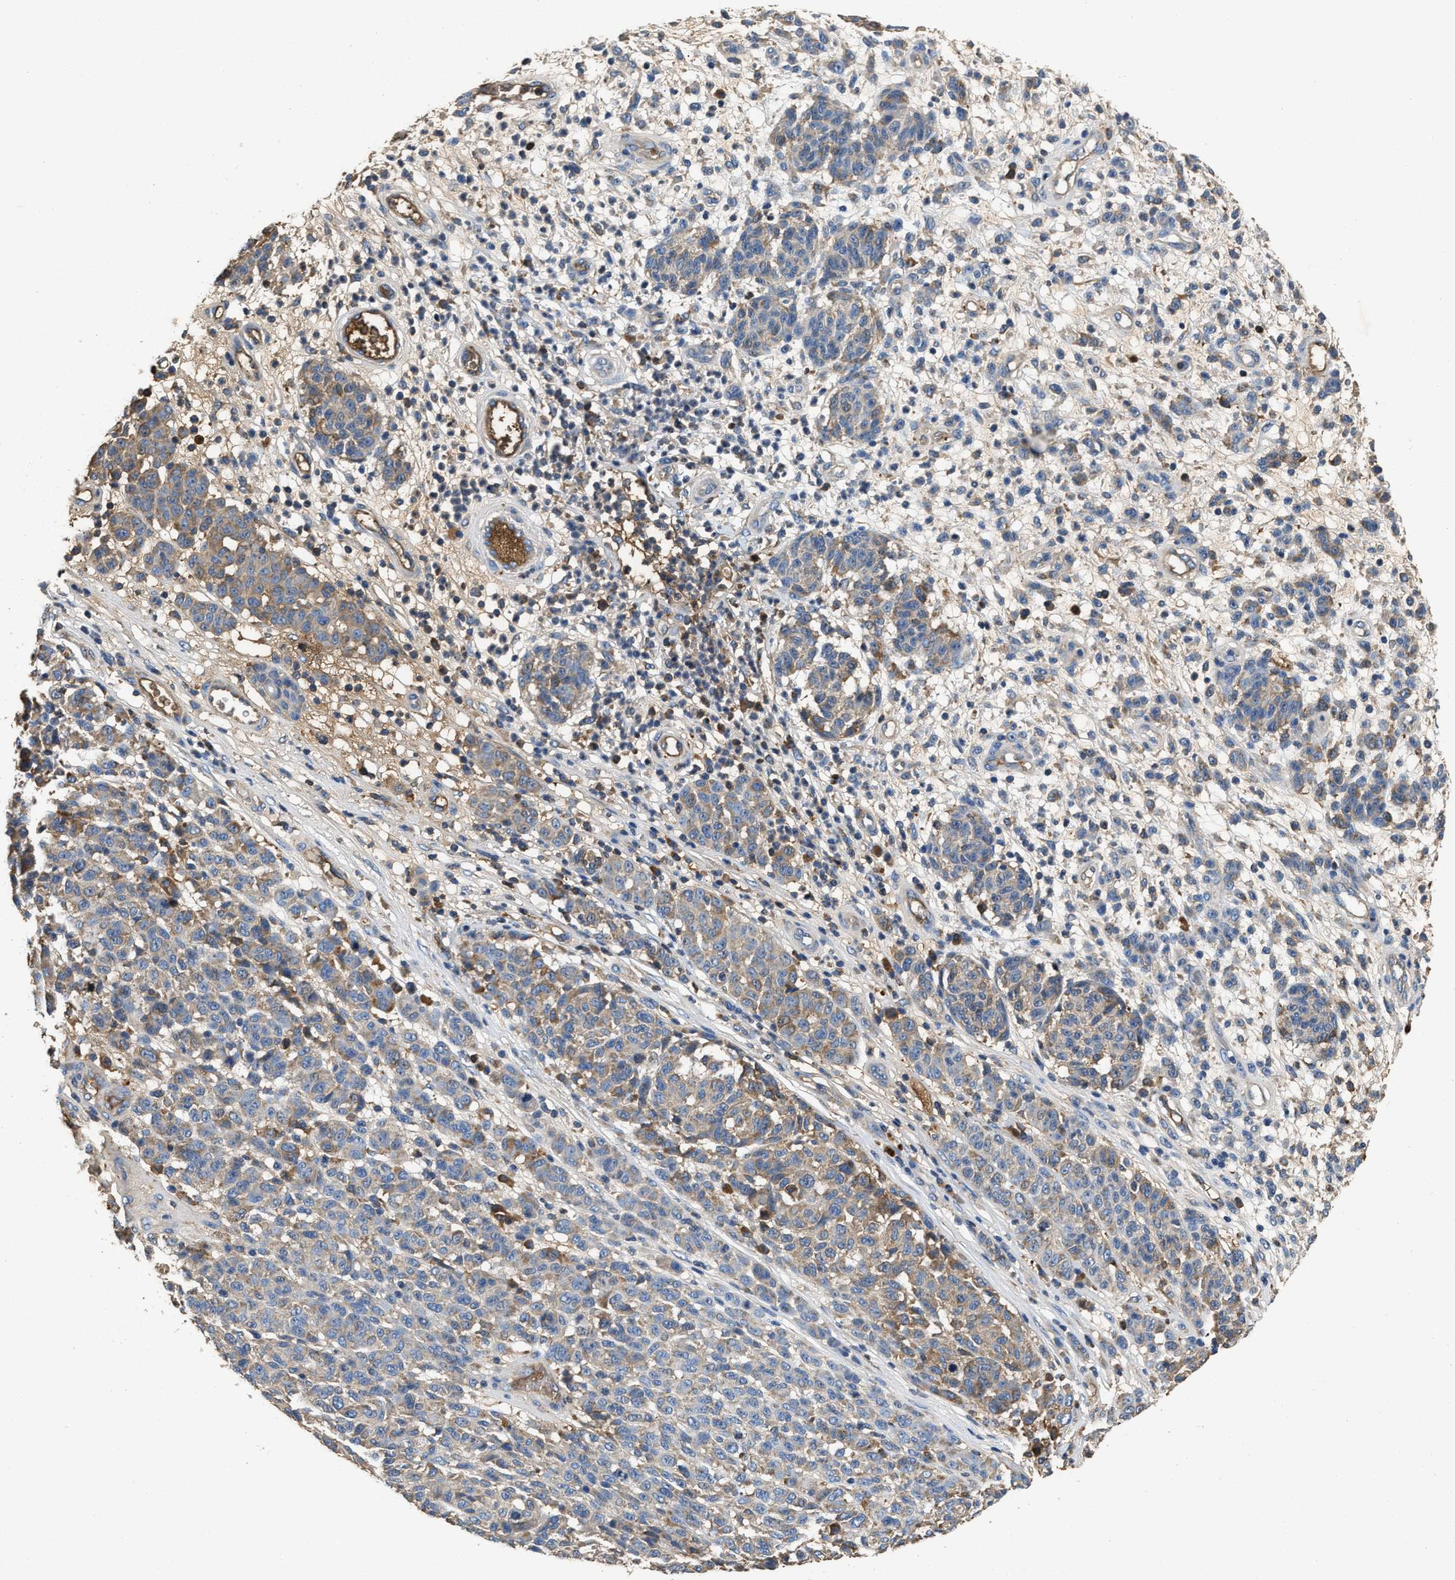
{"staining": {"intensity": "moderate", "quantity": "<25%", "location": "cytoplasmic/membranous"}, "tissue": "melanoma", "cell_type": "Tumor cells", "image_type": "cancer", "snomed": [{"axis": "morphology", "description": "Malignant melanoma, NOS"}, {"axis": "topography", "description": "Skin"}], "caption": "High-power microscopy captured an IHC histopathology image of malignant melanoma, revealing moderate cytoplasmic/membranous positivity in about <25% of tumor cells.", "gene": "C3", "patient": {"sex": "male", "age": 59}}